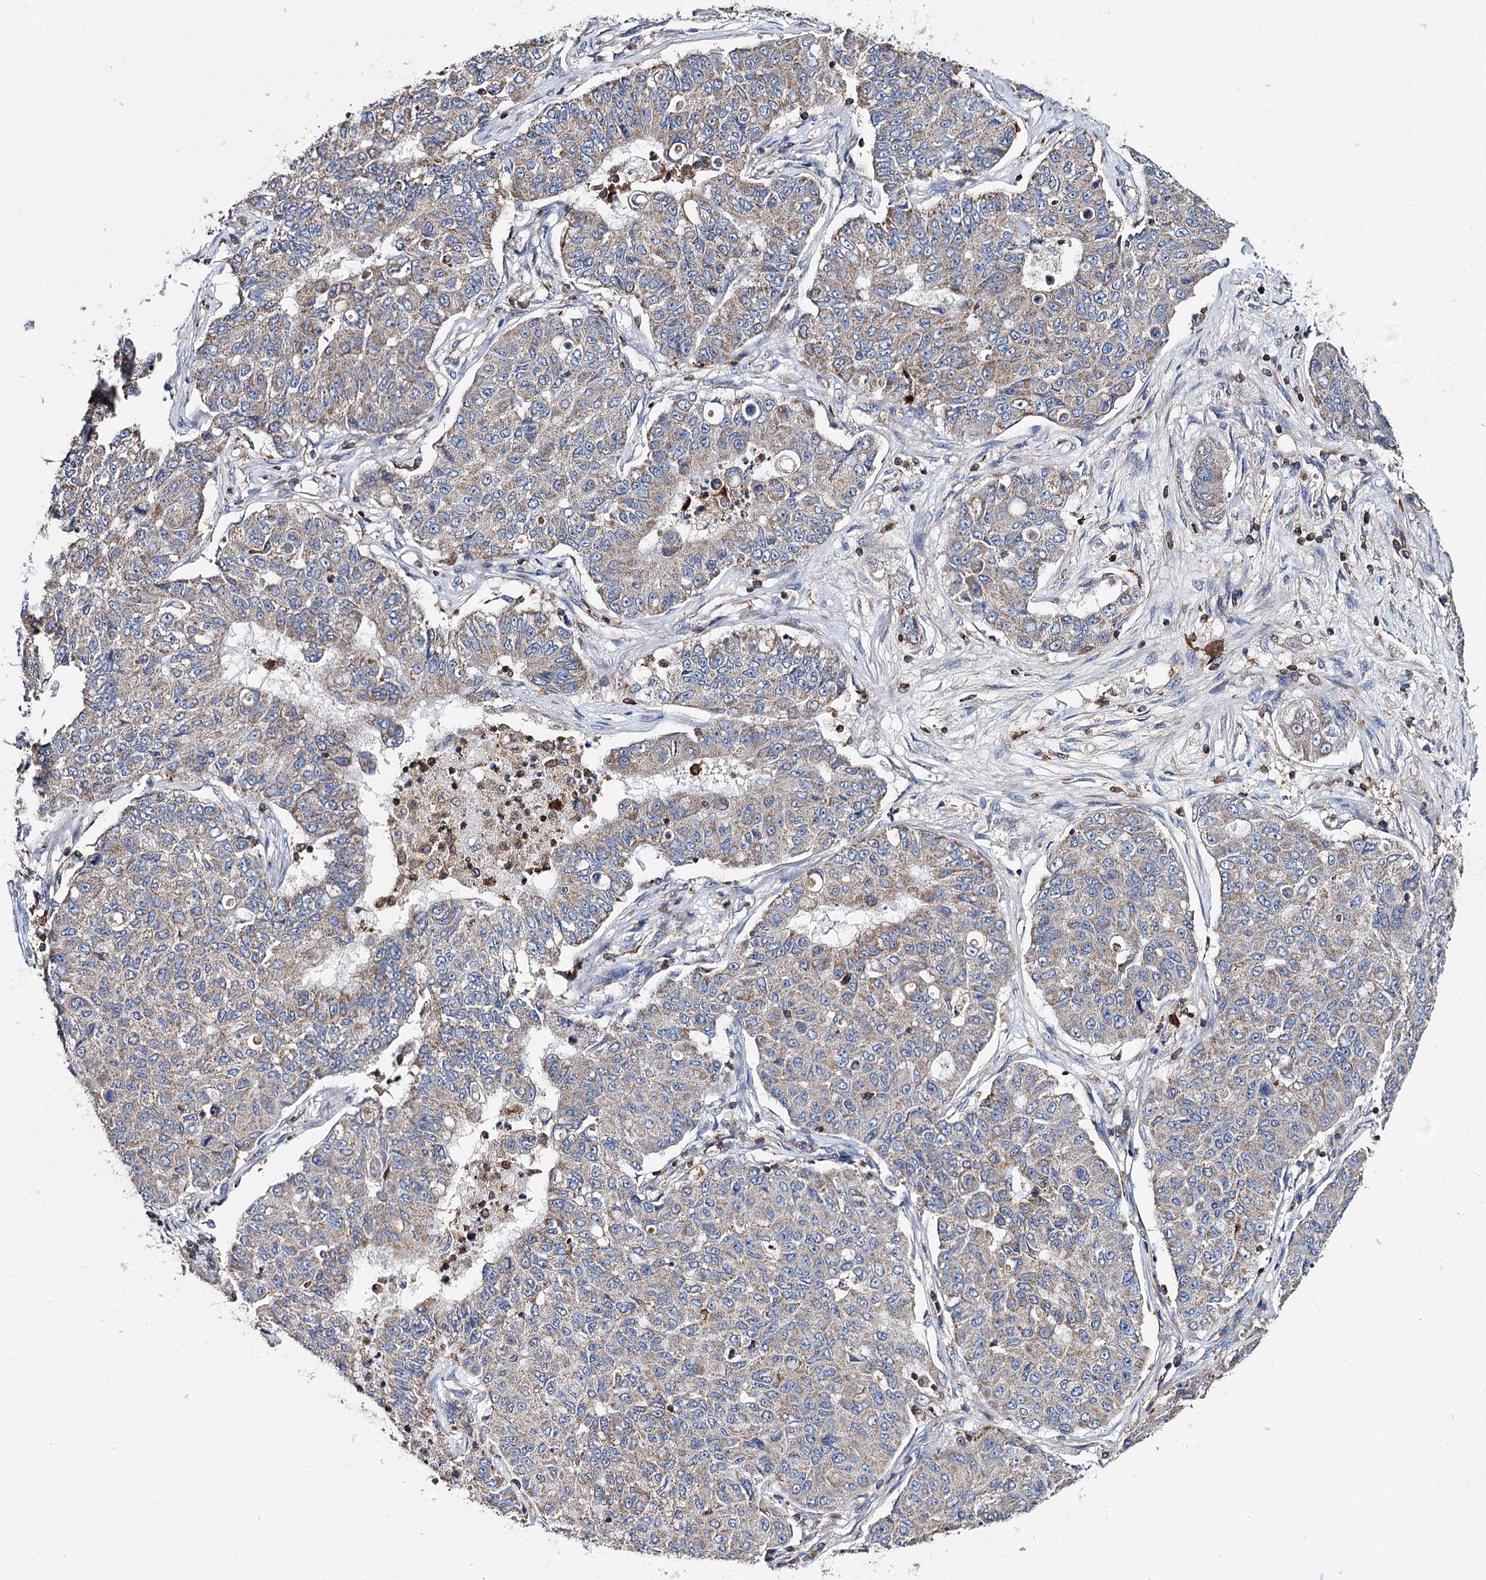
{"staining": {"intensity": "weak", "quantity": ">75%", "location": "cytoplasmic/membranous"}, "tissue": "lung cancer", "cell_type": "Tumor cells", "image_type": "cancer", "snomed": [{"axis": "morphology", "description": "Squamous cell carcinoma, NOS"}, {"axis": "topography", "description": "Lung"}], "caption": "Immunohistochemistry micrograph of neoplastic tissue: lung squamous cell carcinoma stained using IHC displays low levels of weak protein expression localized specifically in the cytoplasmic/membranous of tumor cells, appearing as a cytoplasmic/membranous brown color.", "gene": "UBASH3B", "patient": {"sex": "male", "age": 74}}